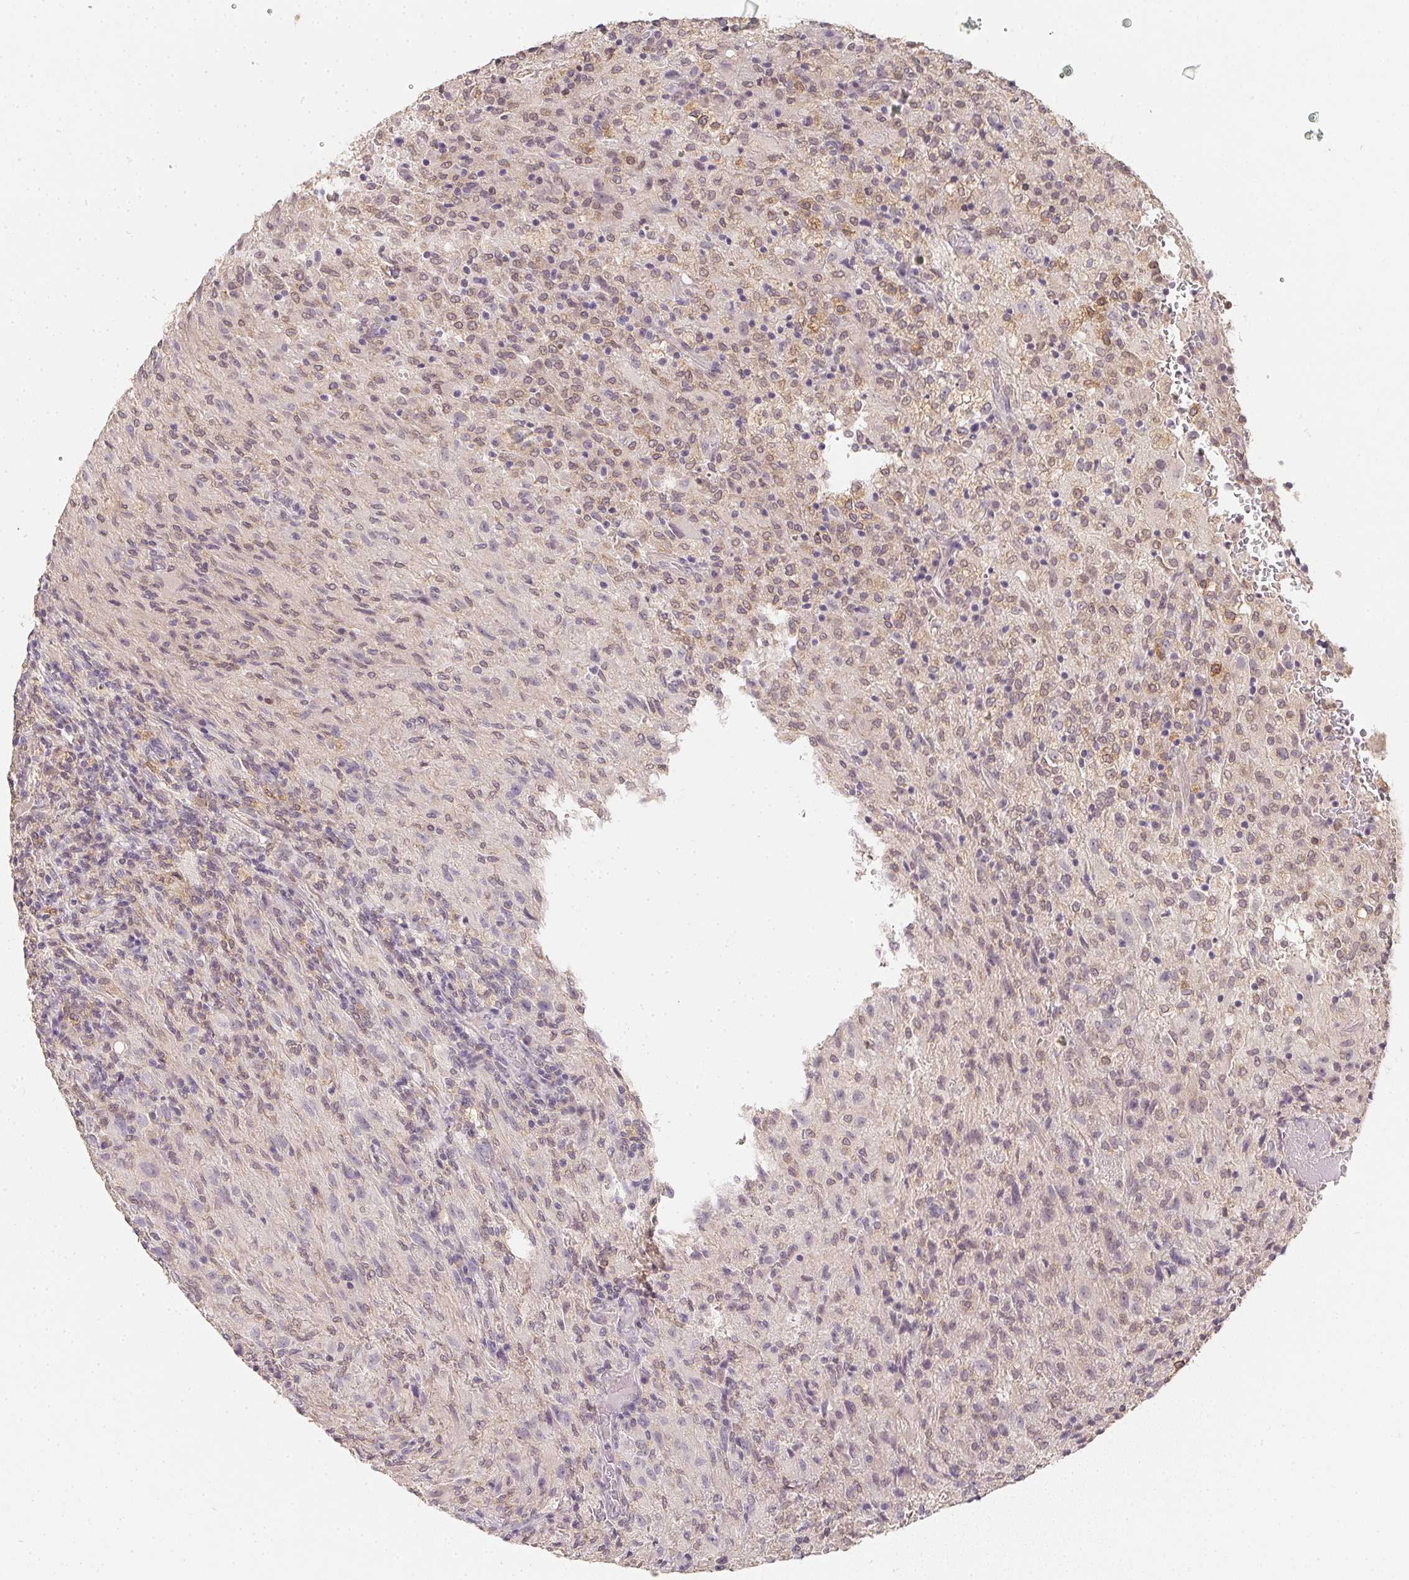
{"staining": {"intensity": "weak", "quantity": "25%-75%", "location": "nuclear"}, "tissue": "glioma", "cell_type": "Tumor cells", "image_type": "cancer", "snomed": [{"axis": "morphology", "description": "Glioma, malignant, High grade"}, {"axis": "topography", "description": "Brain"}], "caption": "The immunohistochemical stain shows weak nuclear expression in tumor cells of glioma tissue.", "gene": "SOAT1", "patient": {"sex": "male", "age": 68}}